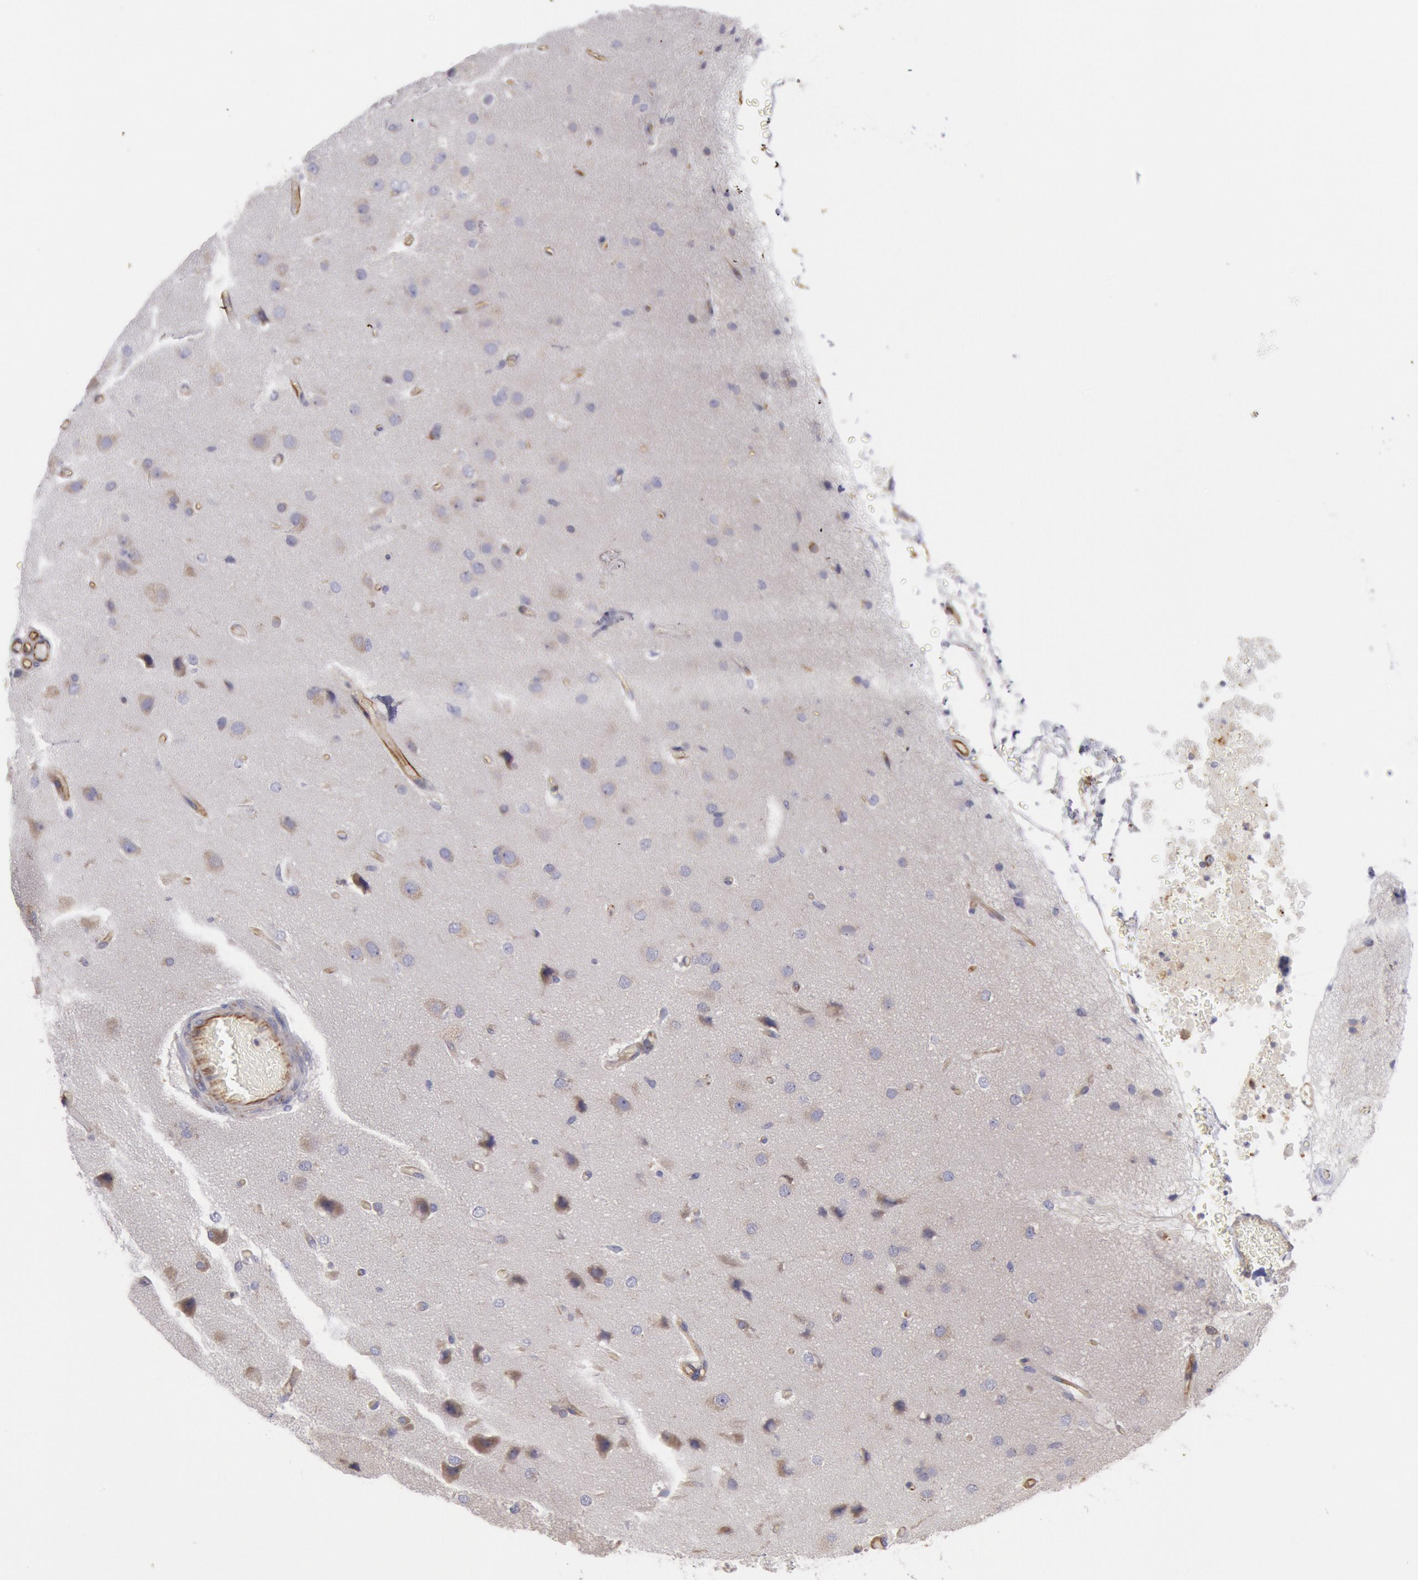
{"staining": {"intensity": "moderate", "quantity": ">75%", "location": "cytoplasmic/membranous"}, "tissue": "cerebral cortex", "cell_type": "Endothelial cells", "image_type": "normal", "snomed": [{"axis": "morphology", "description": "Normal tissue, NOS"}, {"axis": "morphology", "description": "Glioma, malignant, High grade"}, {"axis": "topography", "description": "Cerebral cortex"}], "caption": "Protein positivity by immunohistochemistry displays moderate cytoplasmic/membranous positivity in about >75% of endothelial cells in unremarkable cerebral cortex. Immunohistochemistry (ihc) stains the protein of interest in brown and the nuclei are stained blue.", "gene": "RNF139", "patient": {"sex": "male", "age": 77}}